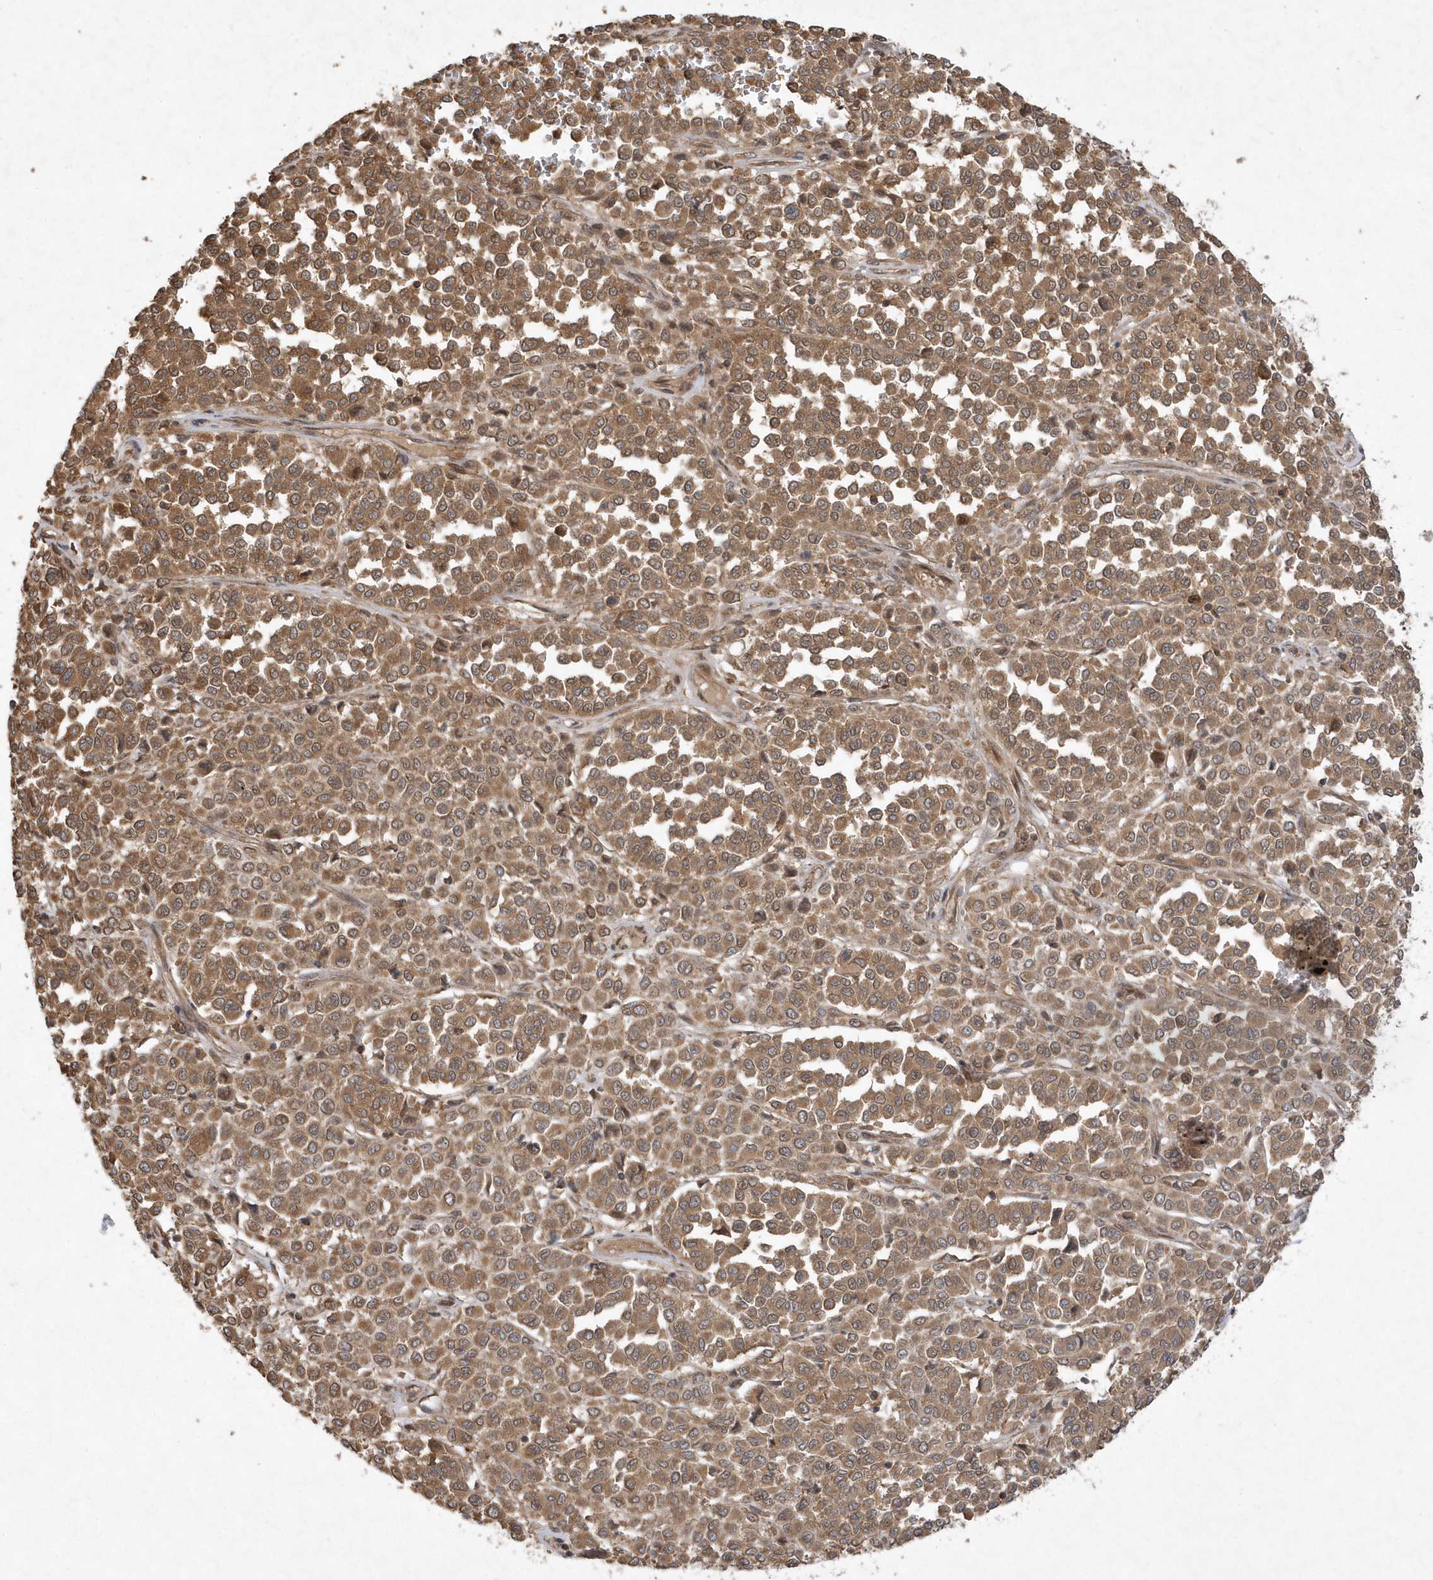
{"staining": {"intensity": "moderate", "quantity": ">75%", "location": "cytoplasmic/membranous"}, "tissue": "melanoma", "cell_type": "Tumor cells", "image_type": "cancer", "snomed": [{"axis": "morphology", "description": "Malignant melanoma, Metastatic site"}, {"axis": "topography", "description": "Pancreas"}], "caption": "Immunohistochemical staining of melanoma displays medium levels of moderate cytoplasmic/membranous protein expression in approximately >75% of tumor cells.", "gene": "GFM2", "patient": {"sex": "female", "age": 30}}